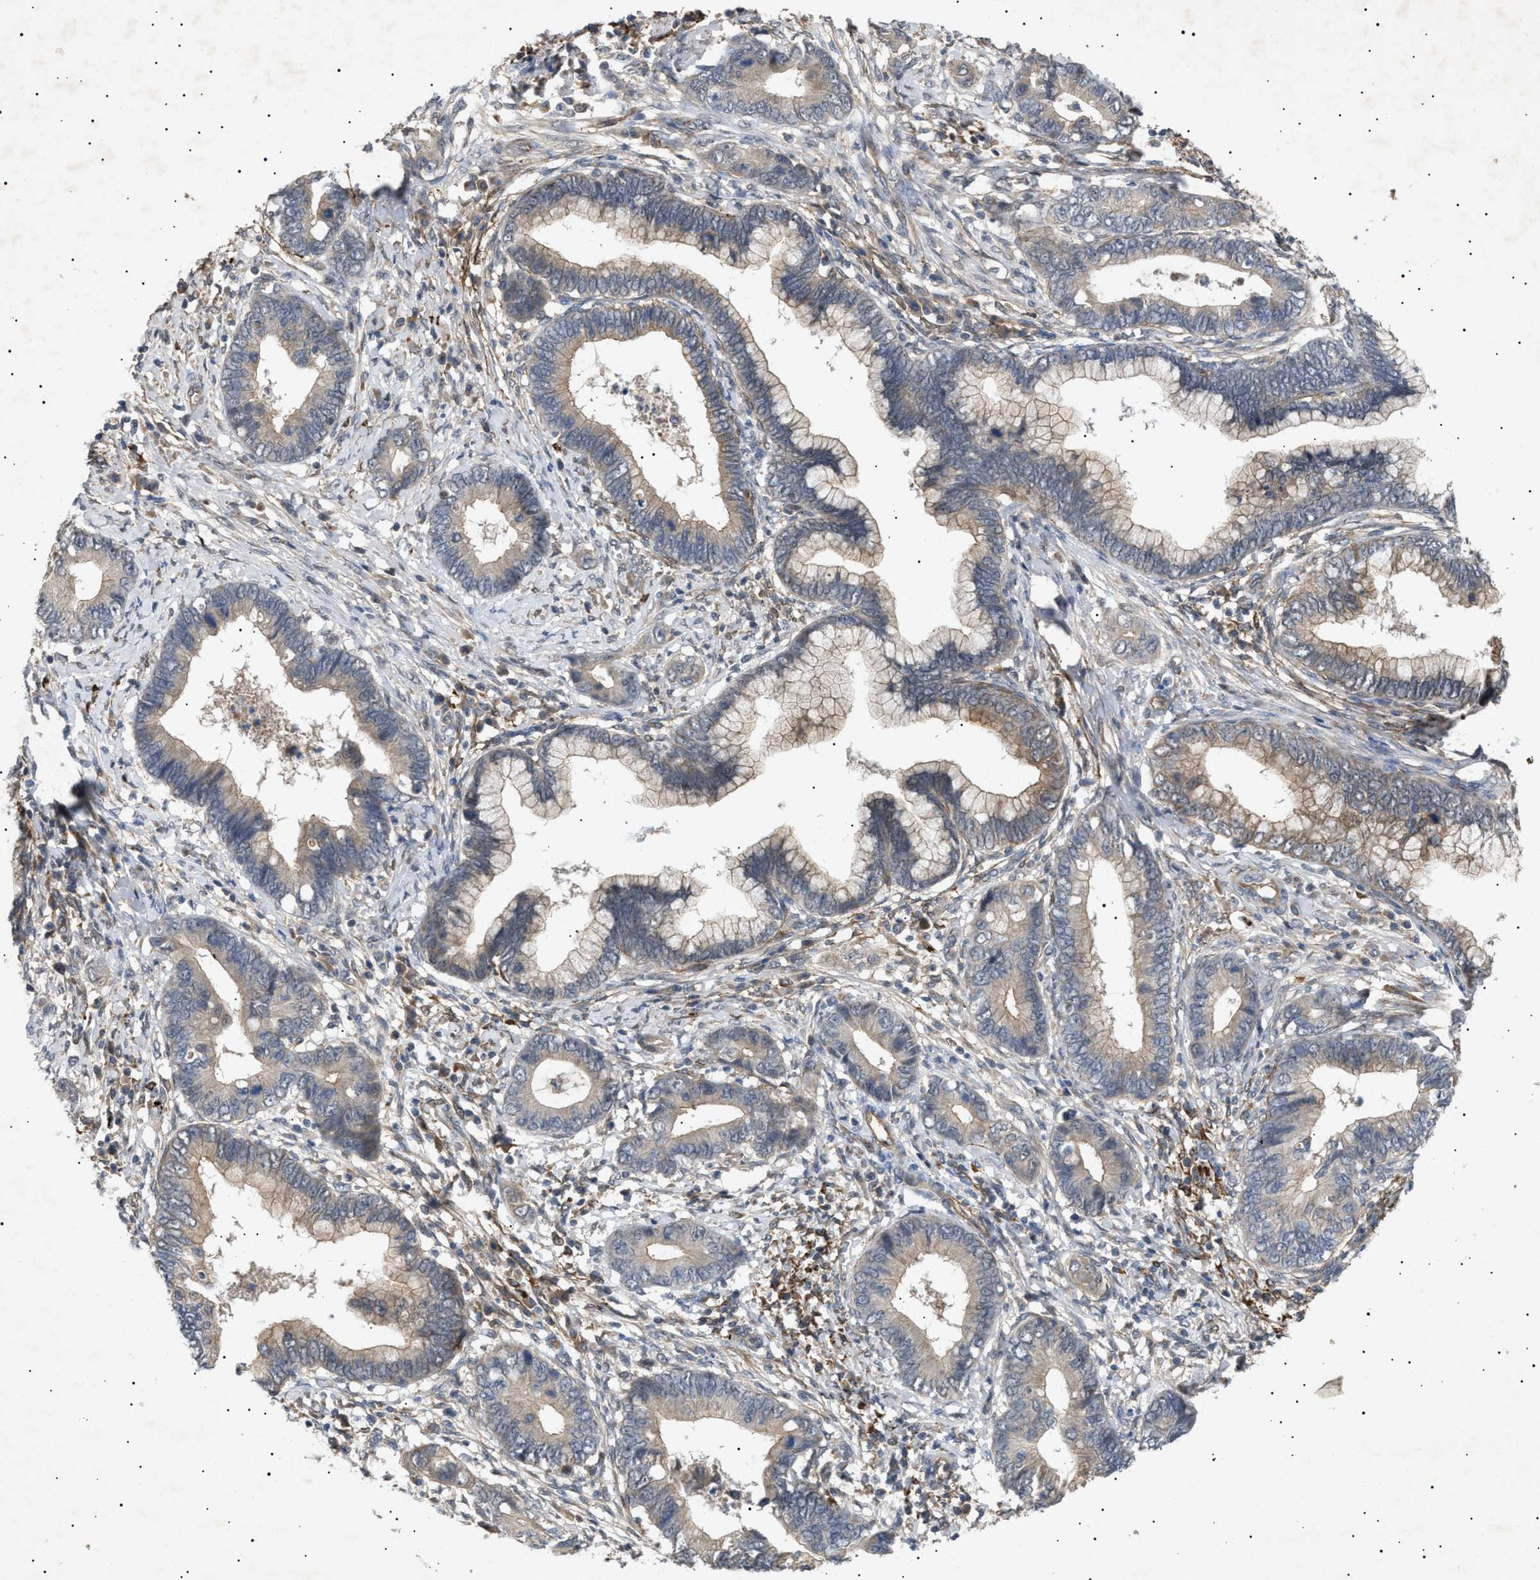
{"staining": {"intensity": "weak", "quantity": "25%-75%", "location": "cytoplasmic/membranous"}, "tissue": "cervical cancer", "cell_type": "Tumor cells", "image_type": "cancer", "snomed": [{"axis": "morphology", "description": "Adenocarcinoma, NOS"}, {"axis": "topography", "description": "Cervix"}], "caption": "Cervical adenocarcinoma stained for a protein (brown) exhibits weak cytoplasmic/membranous positive staining in about 25%-75% of tumor cells.", "gene": "SIRT5", "patient": {"sex": "female", "age": 44}}